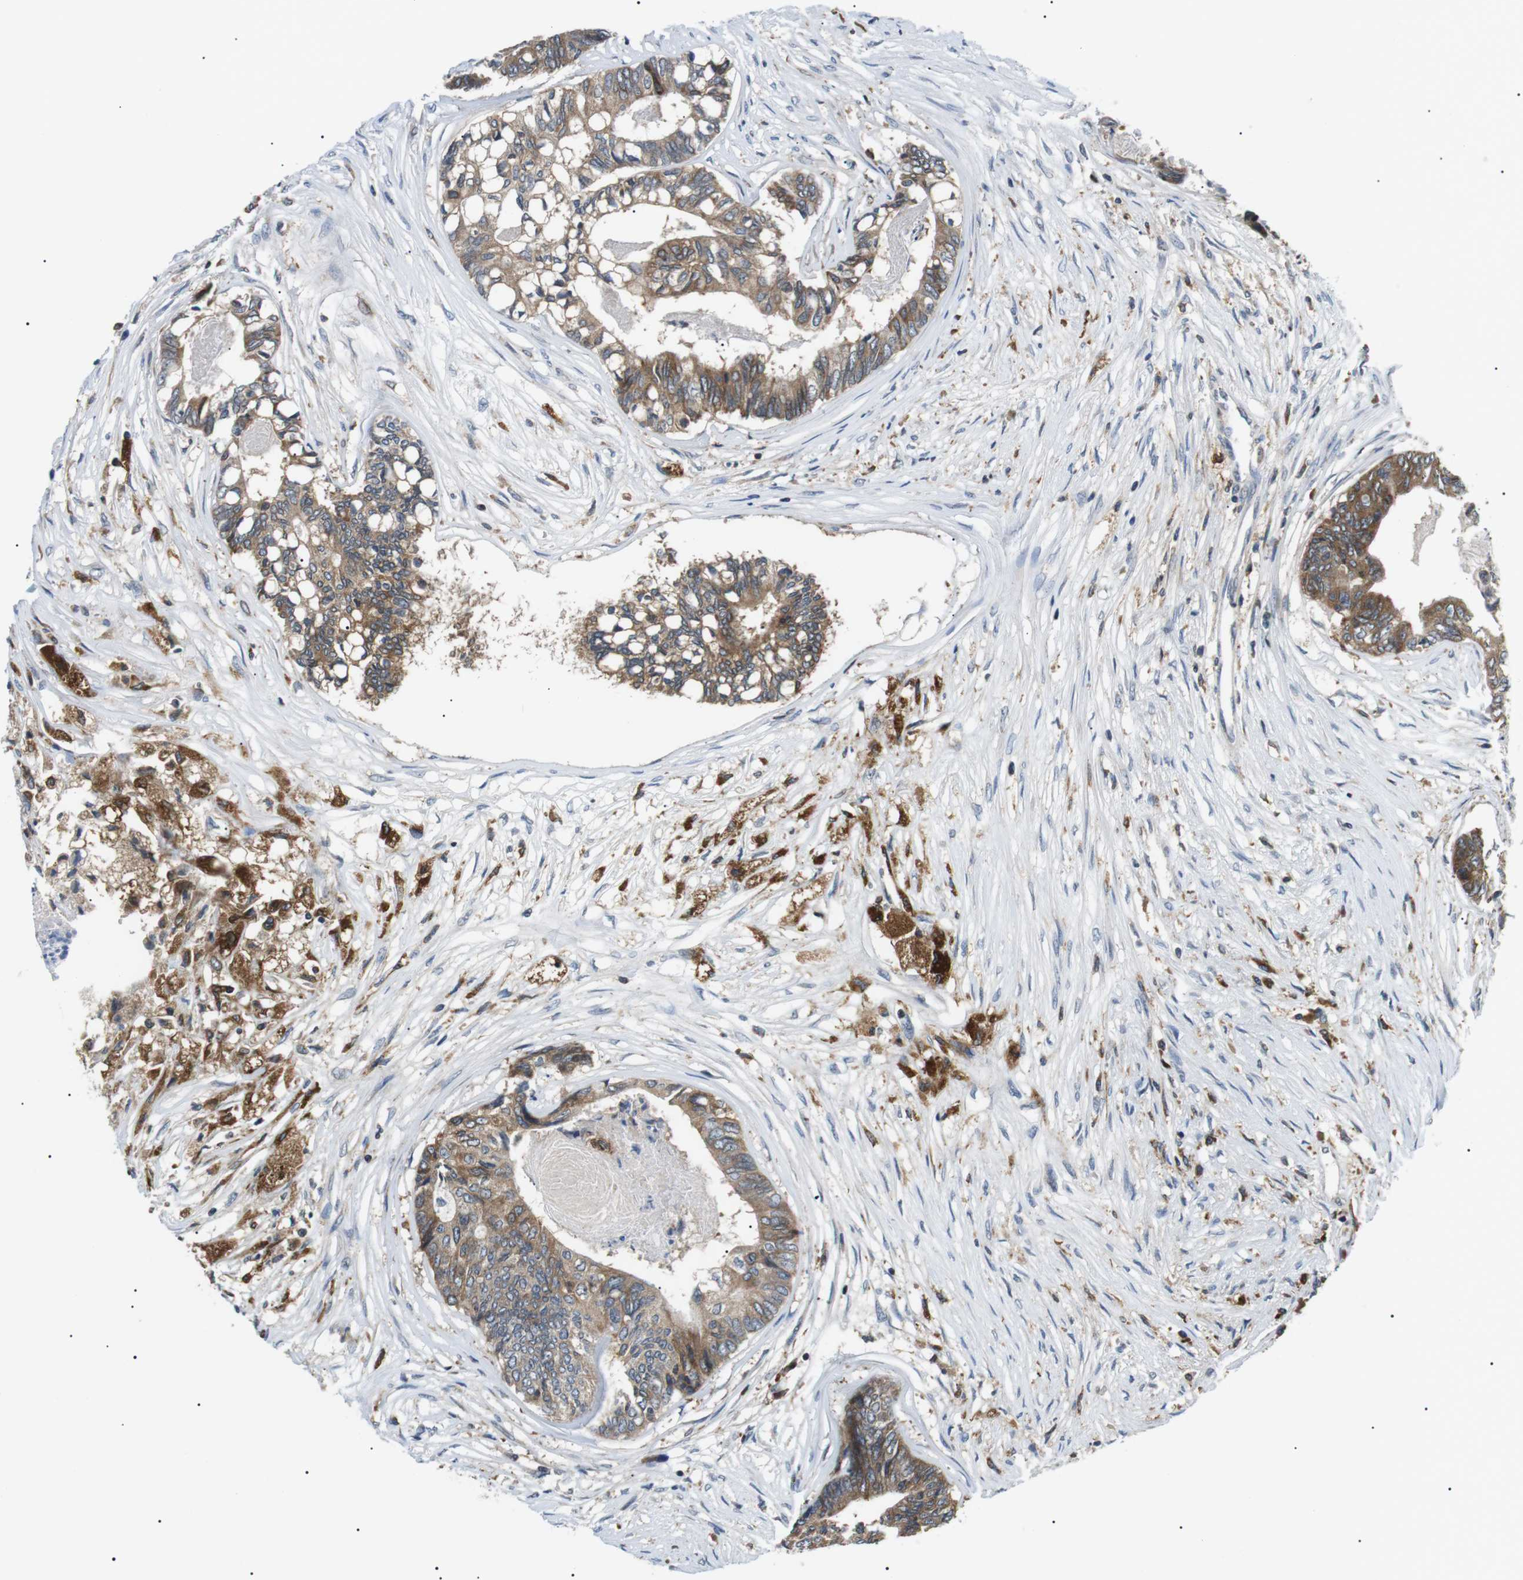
{"staining": {"intensity": "moderate", "quantity": ">75%", "location": "cytoplasmic/membranous"}, "tissue": "colorectal cancer", "cell_type": "Tumor cells", "image_type": "cancer", "snomed": [{"axis": "morphology", "description": "Adenocarcinoma, NOS"}, {"axis": "topography", "description": "Rectum"}], "caption": "Immunohistochemical staining of colorectal cancer demonstrates moderate cytoplasmic/membranous protein expression in approximately >75% of tumor cells. (IHC, brightfield microscopy, high magnification).", "gene": "RAB9A", "patient": {"sex": "male", "age": 63}}